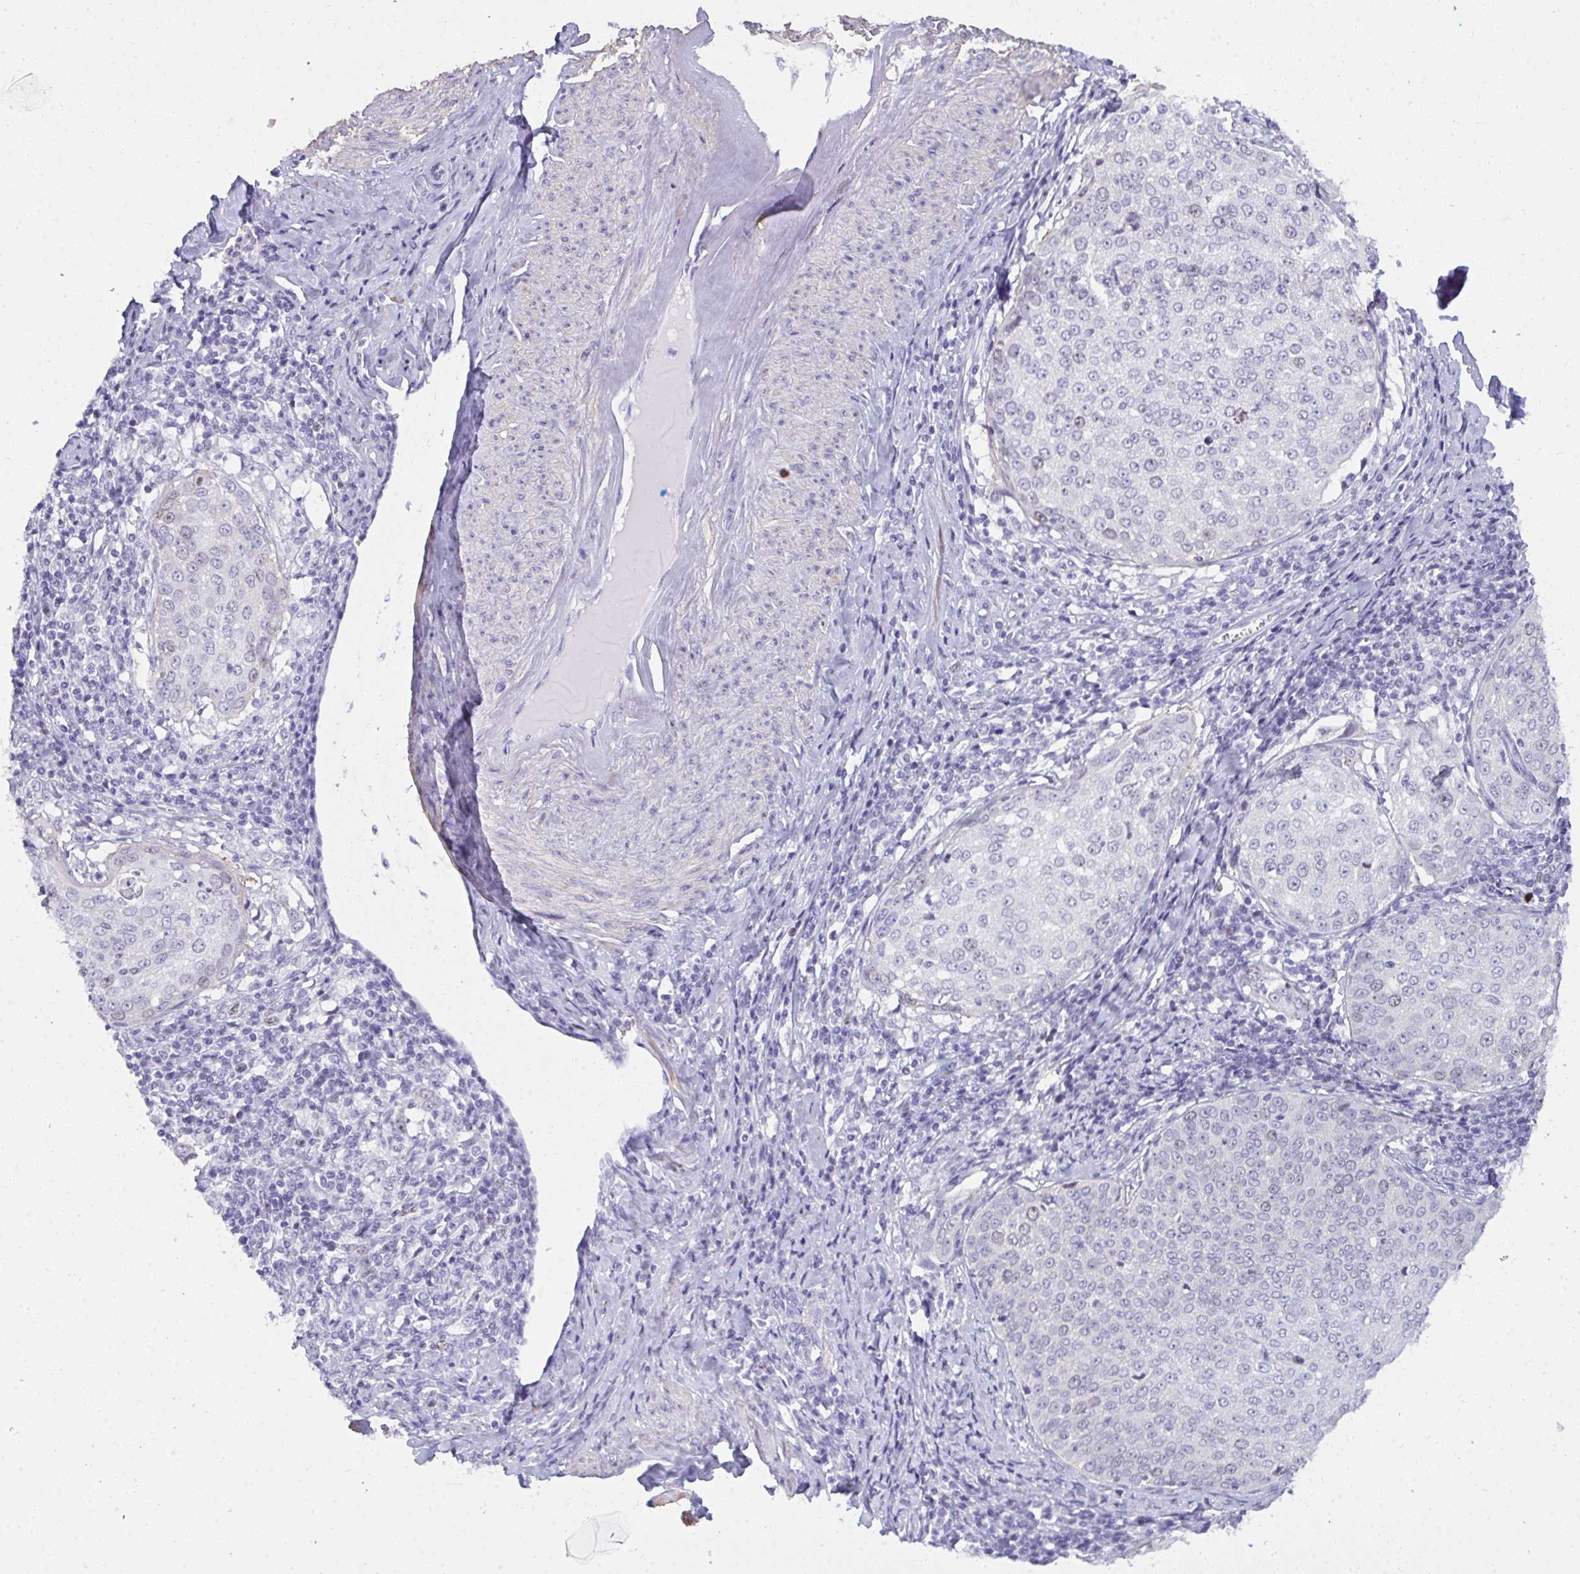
{"staining": {"intensity": "negative", "quantity": "none", "location": "none"}, "tissue": "cervical cancer", "cell_type": "Tumor cells", "image_type": "cancer", "snomed": [{"axis": "morphology", "description": "Squamous cell carcinoma, NOS"}, {"axis": "topography", "description": "Cervix"}], "caption": "Immunohistochemical staining of cervical cancer reveals no significant staining in tumor cells. (DAB immunohistochemistry (IHC), high magnification).", "gene": "SUZ12", "patient": {"sex": "female", "age": 57}}